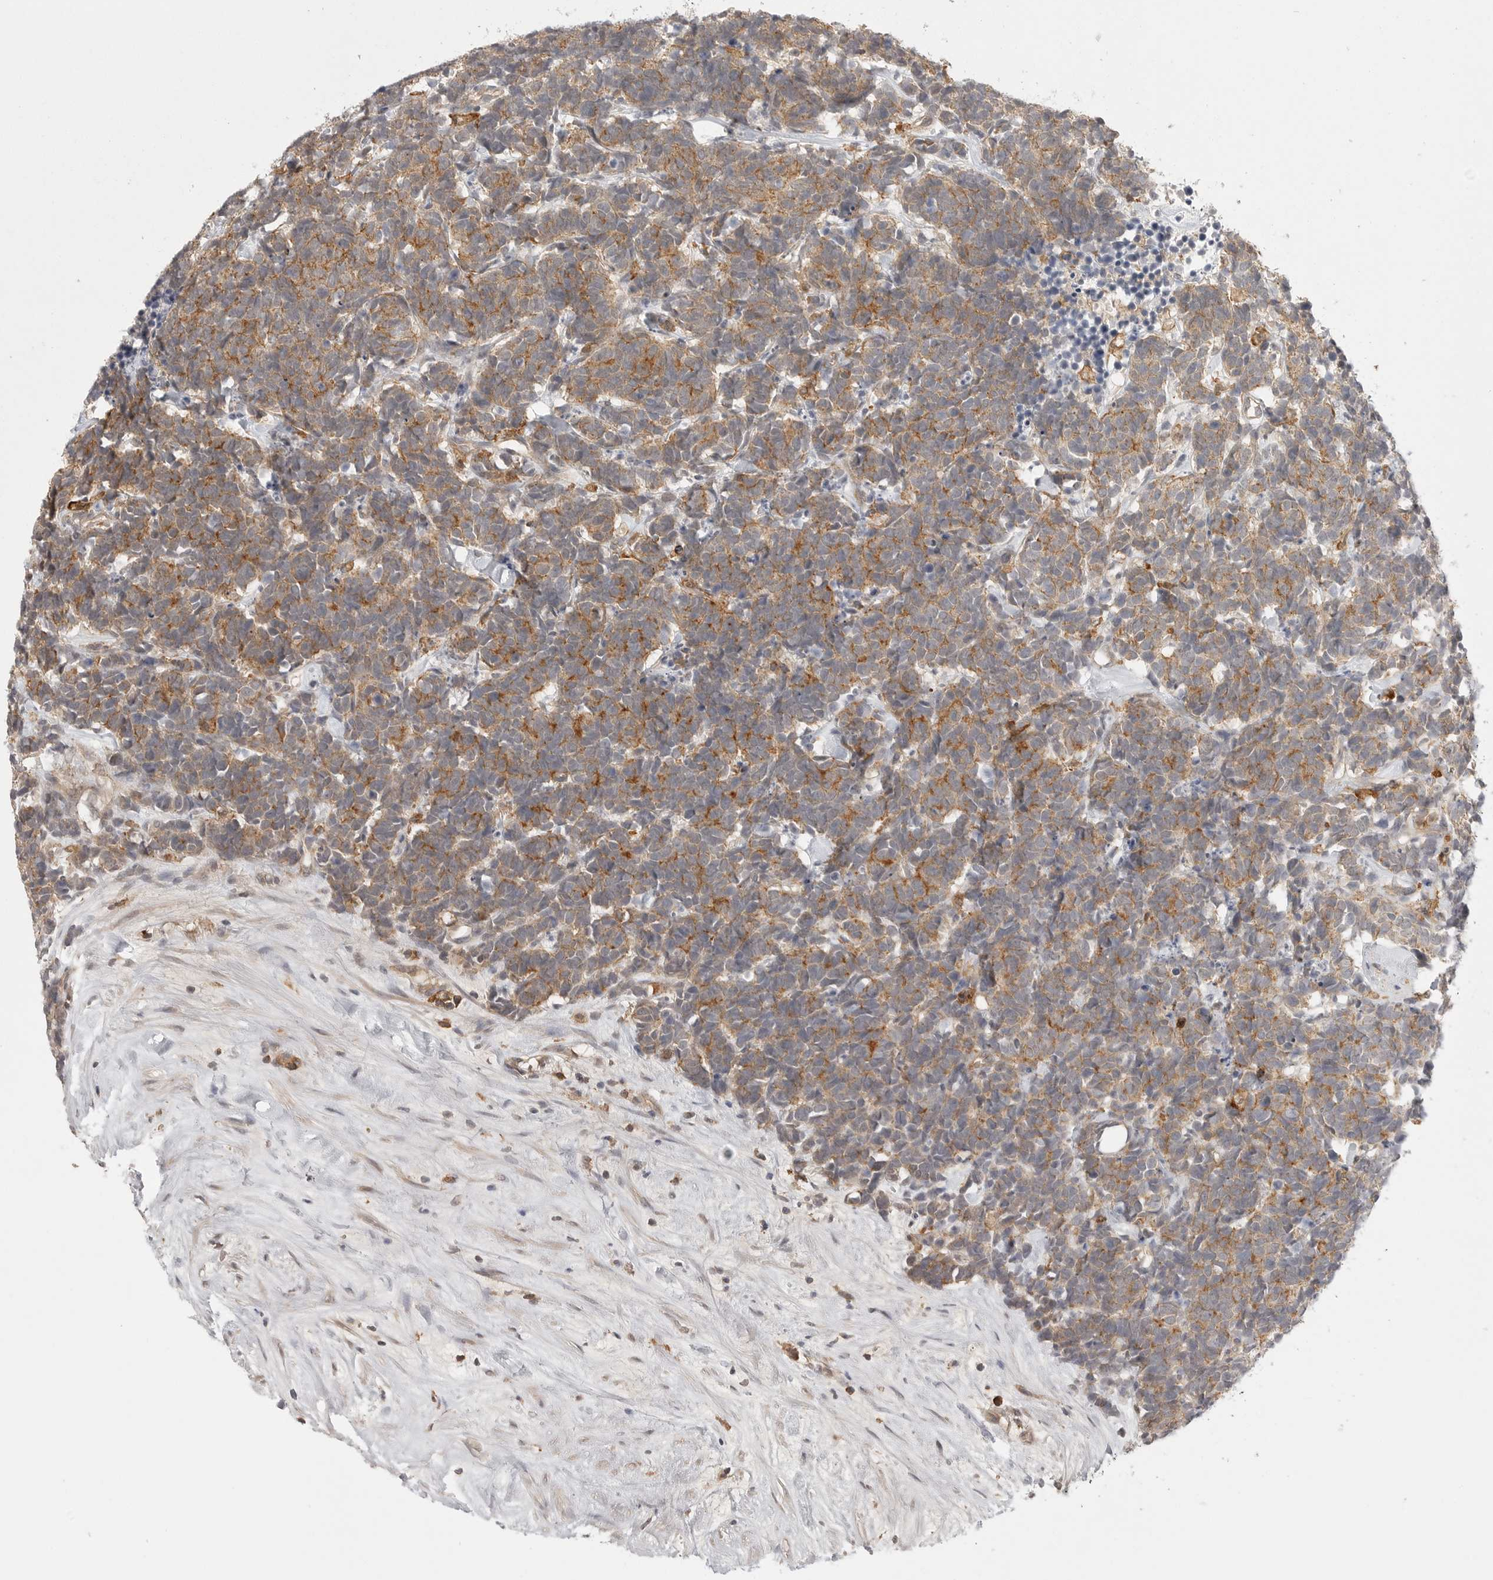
{"staining": {"intensity": "moderate", "quantity": ">75%", "location": "cytoplasmic/membranous"}, "tissue": "carcinoid", "cell_type": "Tumor cells", "image_type": "cancer", "snomed": [{"axis": "morphology", "description": "Carcinoma, NOS"}, {"axis": "morphology", "description": "Carcinoid, malignant, NOS"}, {"axis": "topography", "description": "Urinary bladder"}], "caption": "IHC (DAB) staining of malignant carcinoid demonstrates moderate cytoplasmic/membranous protein expression in approximately >75% of tumor cells.", "gene": "DBNL", "patient": {"sex": "male", "age": 57}}